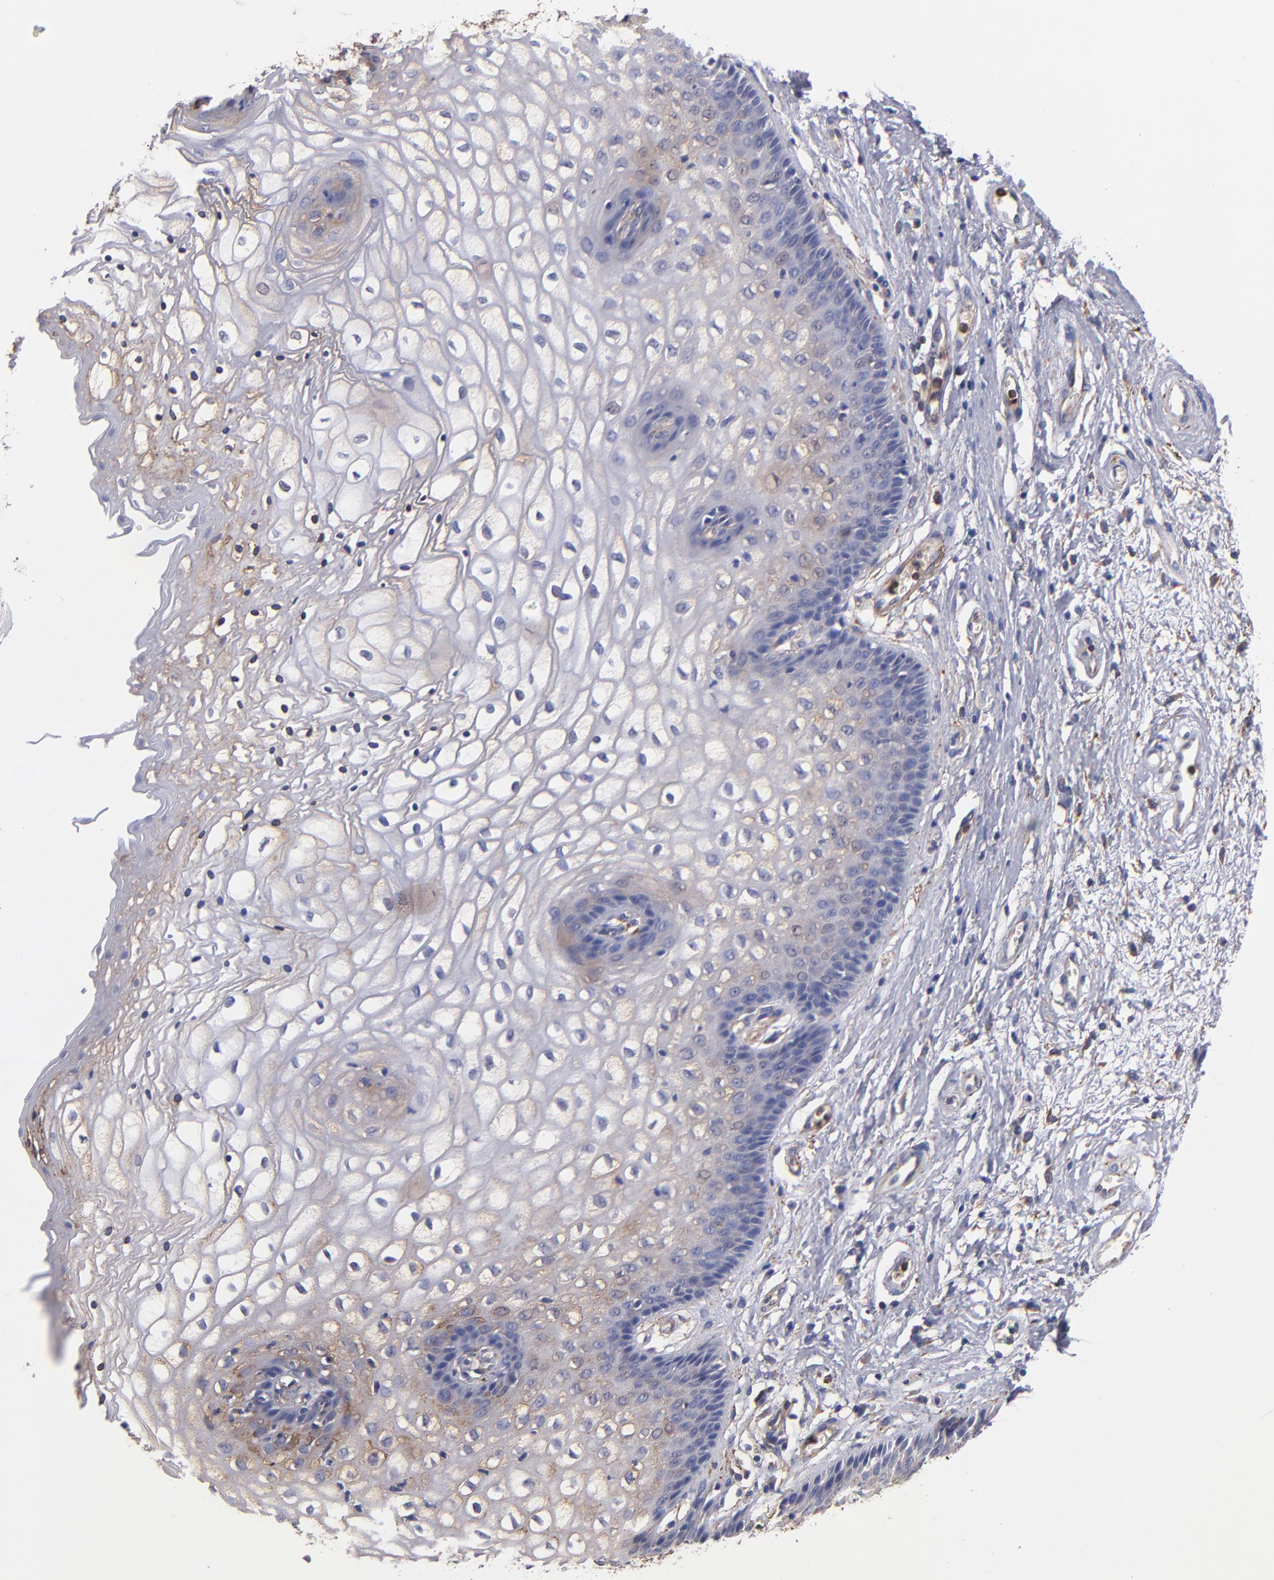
{"staining": {"intensity": "negative", "quantity": "none", "location": "none"}, "tissue": "vagina", "cell_type": "Squamous epithelial cells", "image_type": "normal", "snomed": [{"axis": "morphology", "description": "Normal tissue, NOS"}, {"axis": "topography", "description": "Vagina"}], "caption": "DAB immunohistochemical staining of benign human vagina shows no significant staining in squamous epithelial cells.", "gene": "MVP", "patient": {"sex": "female", "age": 34}}